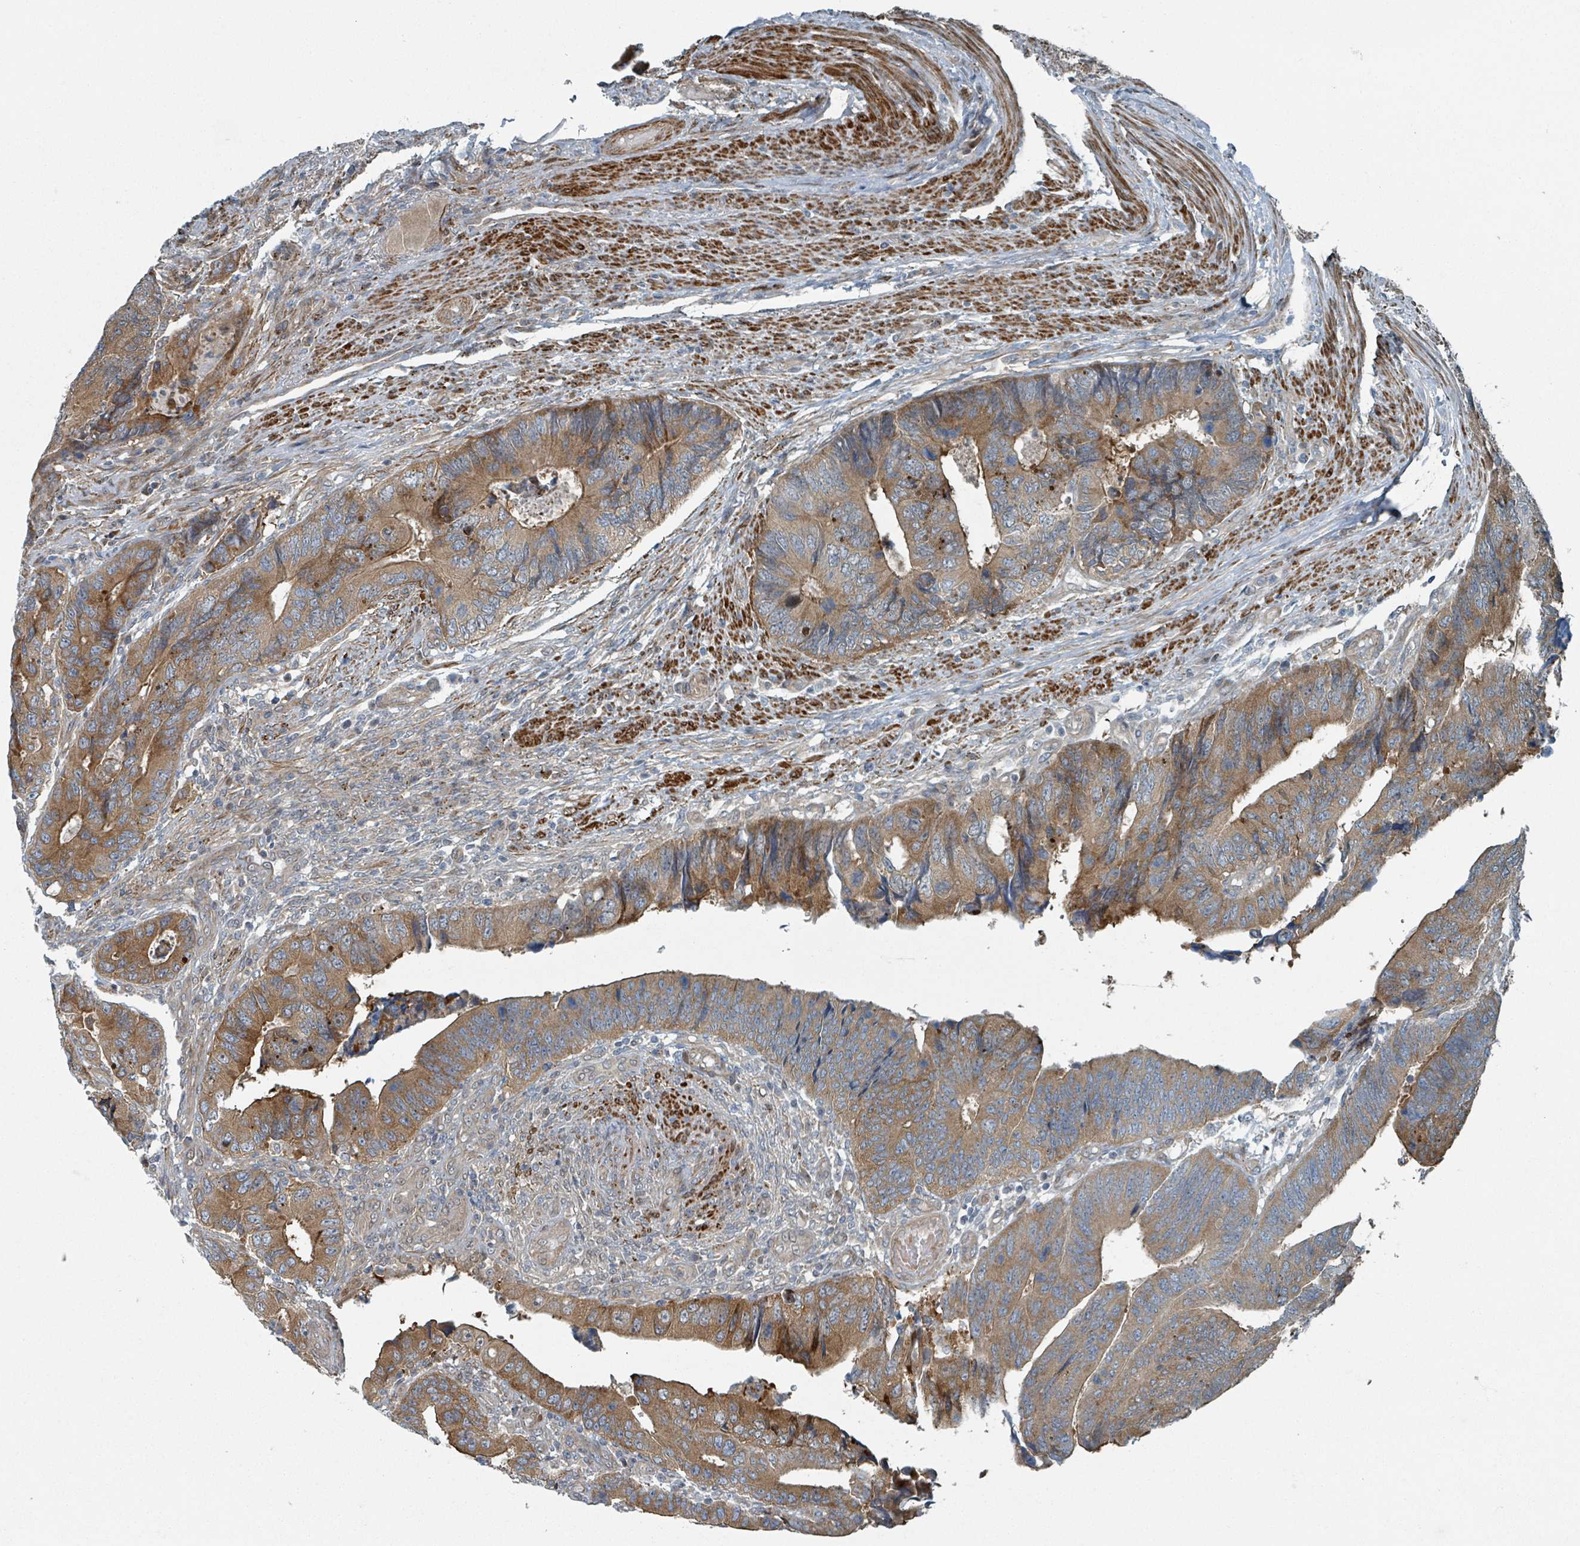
{"staining": {"intensity": "moderate", "quantity": ">75%", "location": "cytoplasmic/membranous"}, "tissue": "colorectal cancer", "cell_type": "Tumor cells", "image_type": "cancer", "snomed": [{"axis": "morphology", "description": "Adenocarcinoma, NOS"}, {"axis": "topography", "description": "Colon"}], "caption": "An immunohistochemistry (IHC) image of neoplastic tissue is shown. Protein staining in brown labels moderate cytoplasmic/membranous positivity in colorectal adenocarcinoma within tumor cells.", "gene": "RHPN2", "patient": {"sex": "male", "age": 87}}